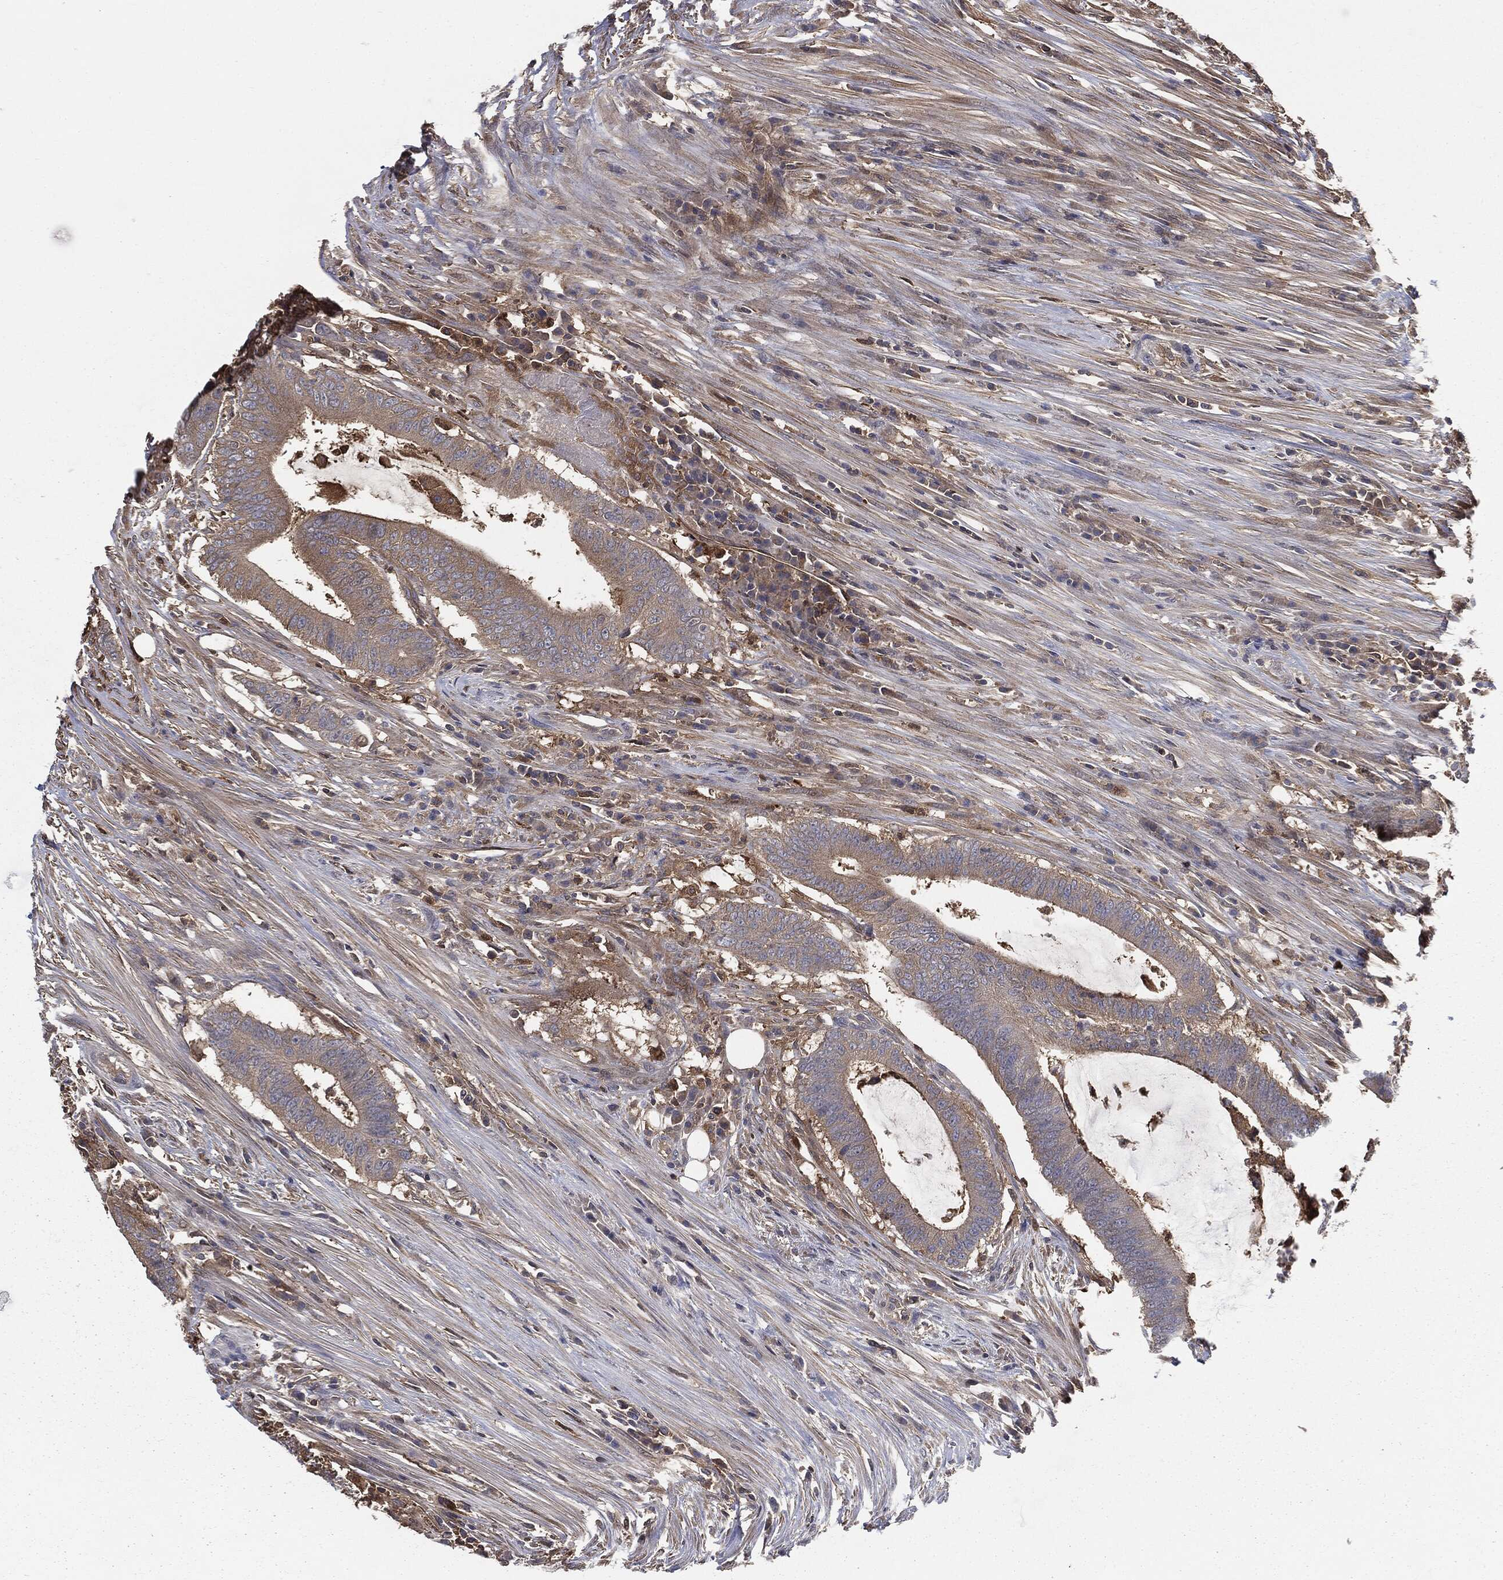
{"staining": {"intensity": "moderate", "quantity": "<25%", "location": "cytoplasmic/membranous"}, "tissue": "colorectal cancer", "cell_type": "Tumor cells", "image_type": "cancer", "snomed": [{"axis": "morphology", "description": "Adenocarcinoma, NOS"}, {"axis": "topography", "description": "Colon"}], "caption": "Human adenocarcinoma (colorectal) stained with a brown dye exhibits moderate cytoplasmic/membranous positive positivity in about <25% of tumor cells.", "gene": "GNB5", "patient": {"sex": "female", "age": 43}}